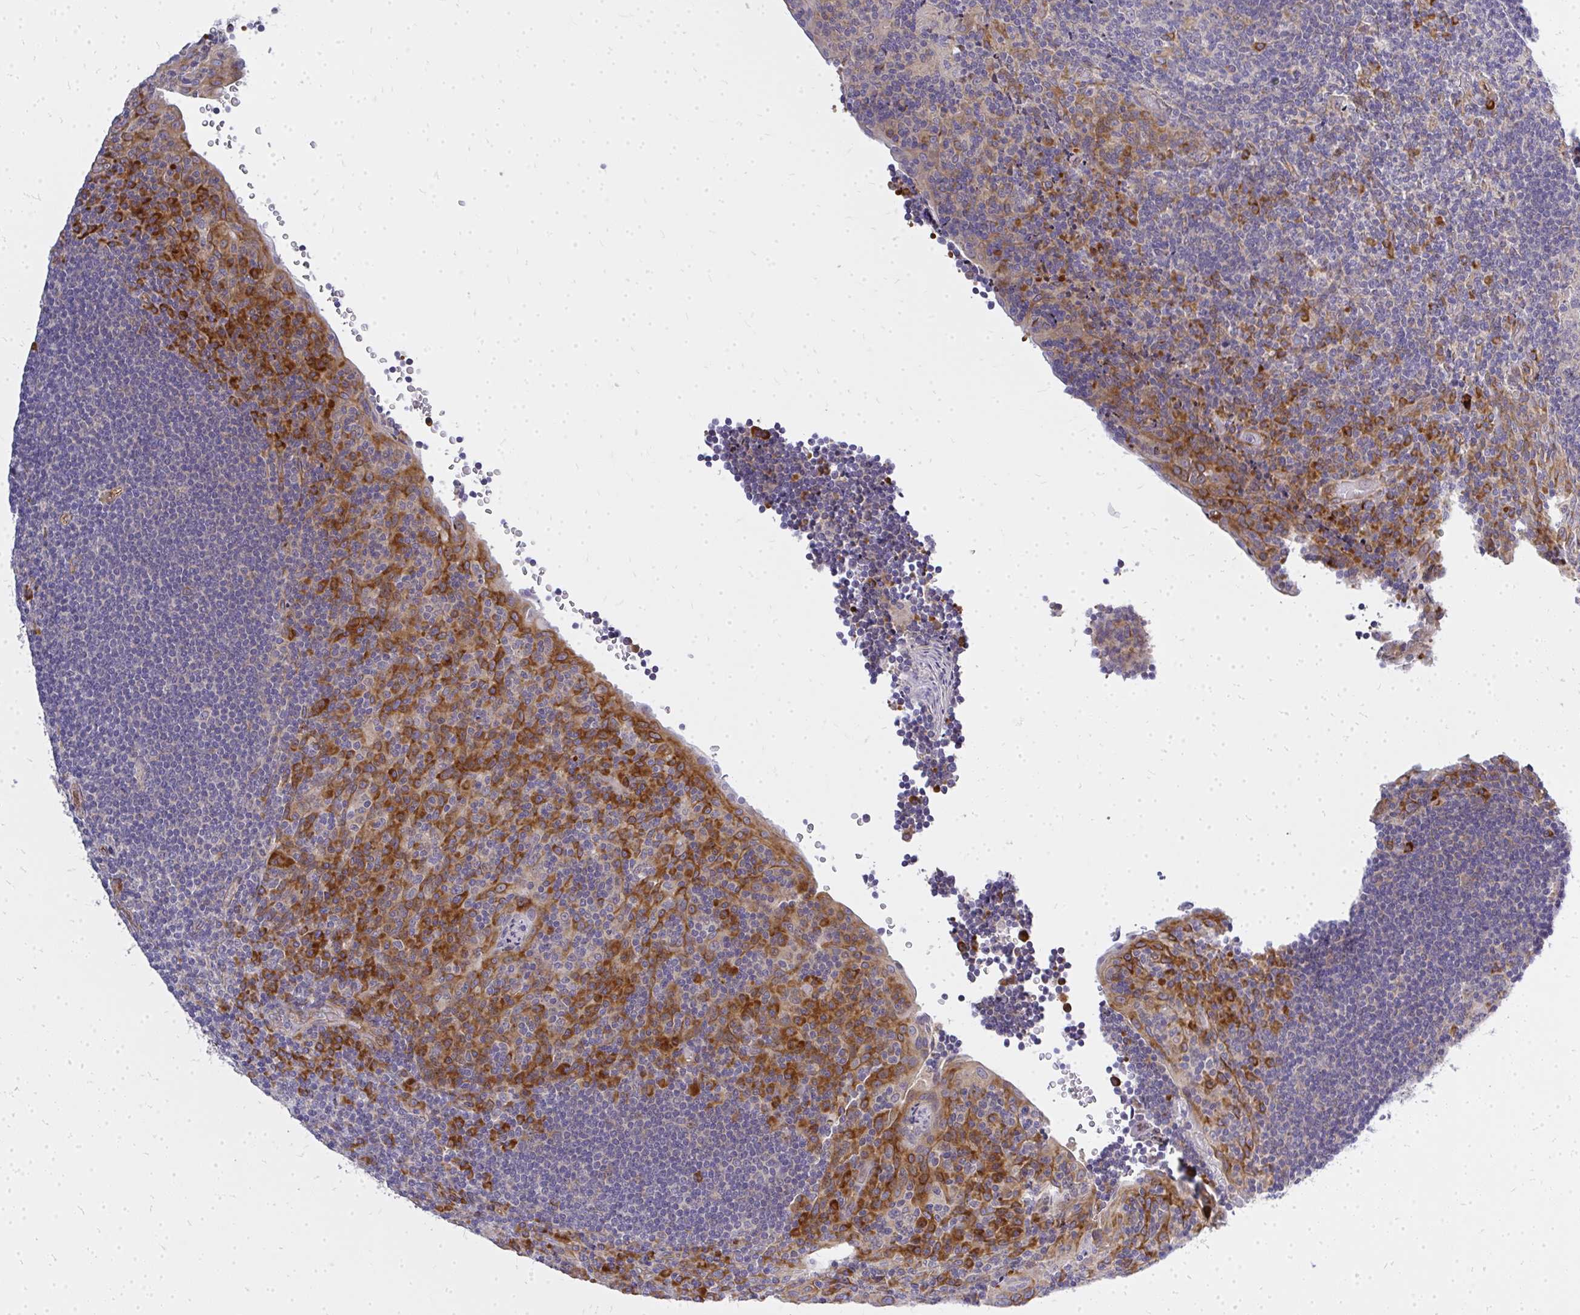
{"staining": {"intensity": "moderate", "quantity": "<25%", "location": "cytoplasmic/membranous"}, "tissue": "tonsil", "cell_type": "Germinal center cells", "image_type": "normal", "snomed": [{"axis": "morphology", "description": "Normal tissue, NOS"}, {"axis": "topography", "description": "Tonsil"}], "caption": "Human tonsil stained with a brown dye displays moderate cytoplasmic/membranous positive expression in approximately <25% of germinal center cells.", "gene": "ENSG00000258472", "patient": {"sex": "male", "age": 17}}